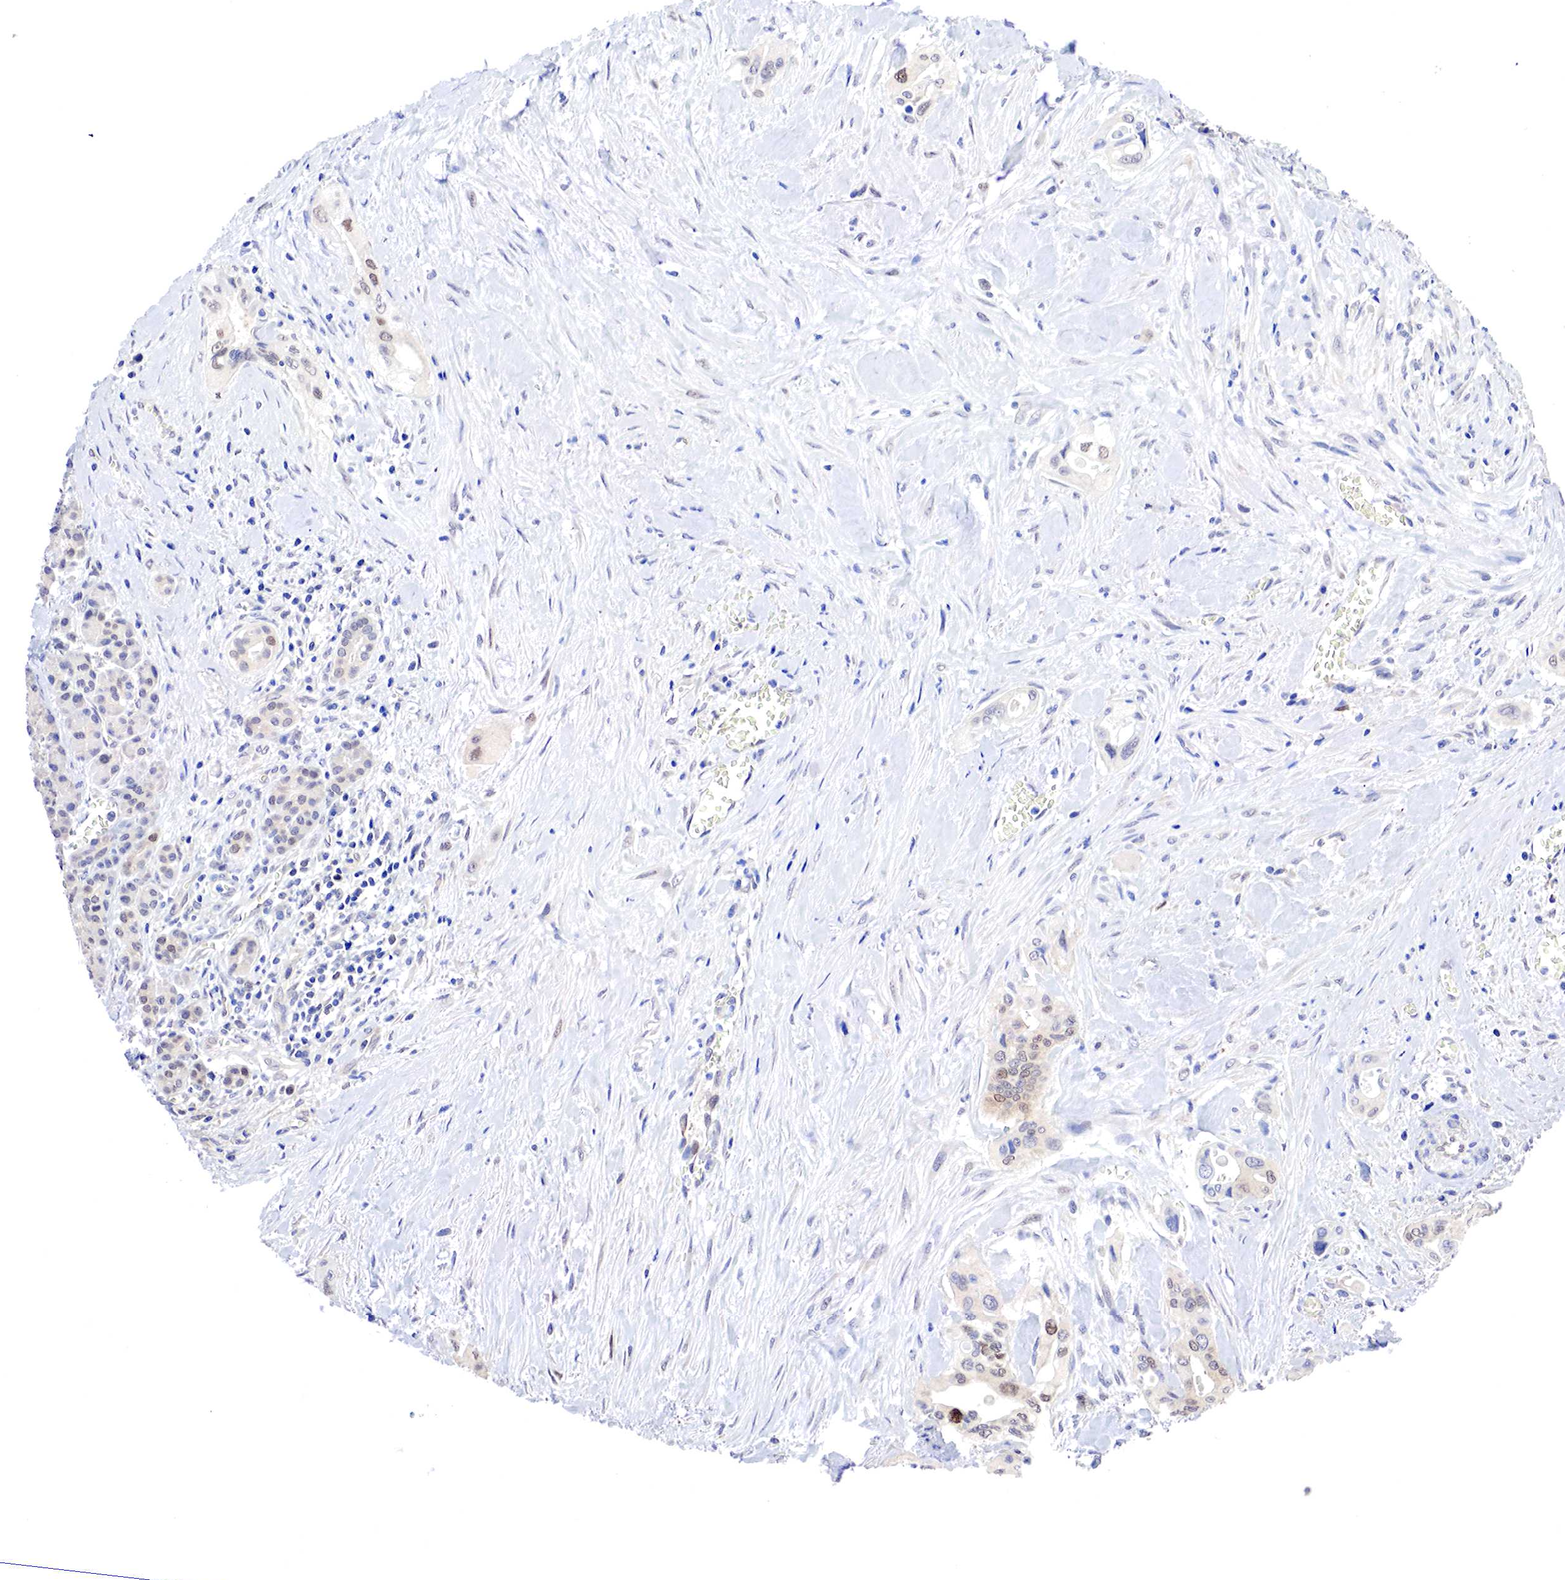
{"staining": {"intensity": "weak", "quantity": "25%-75%", "location": "cytoplasmic/membranous,nuclear"}, "tissue": "pancreatic cancer", "cell_type": "Tumor cells", "image_type": "cancer", "snomed": [{"axis": "morphology", "description": "Adenocarcinoma, NOS"}, {"axis": "topography", "description": "Pancreas"}], "caption": "Immunohistochemical staining of pancreatic cancer (adenocarcinoma) displays weak cytoplasmic/membranous and nuclear protein expression in approximately 25%-75% of tumor cells. The protein is stained brown, and the nuclei are stained in blue (DAB IHC with brightfield microscopy, high magnification).", "gene": "PABIR2", "patient": {"sex": "male", "age": 77}}